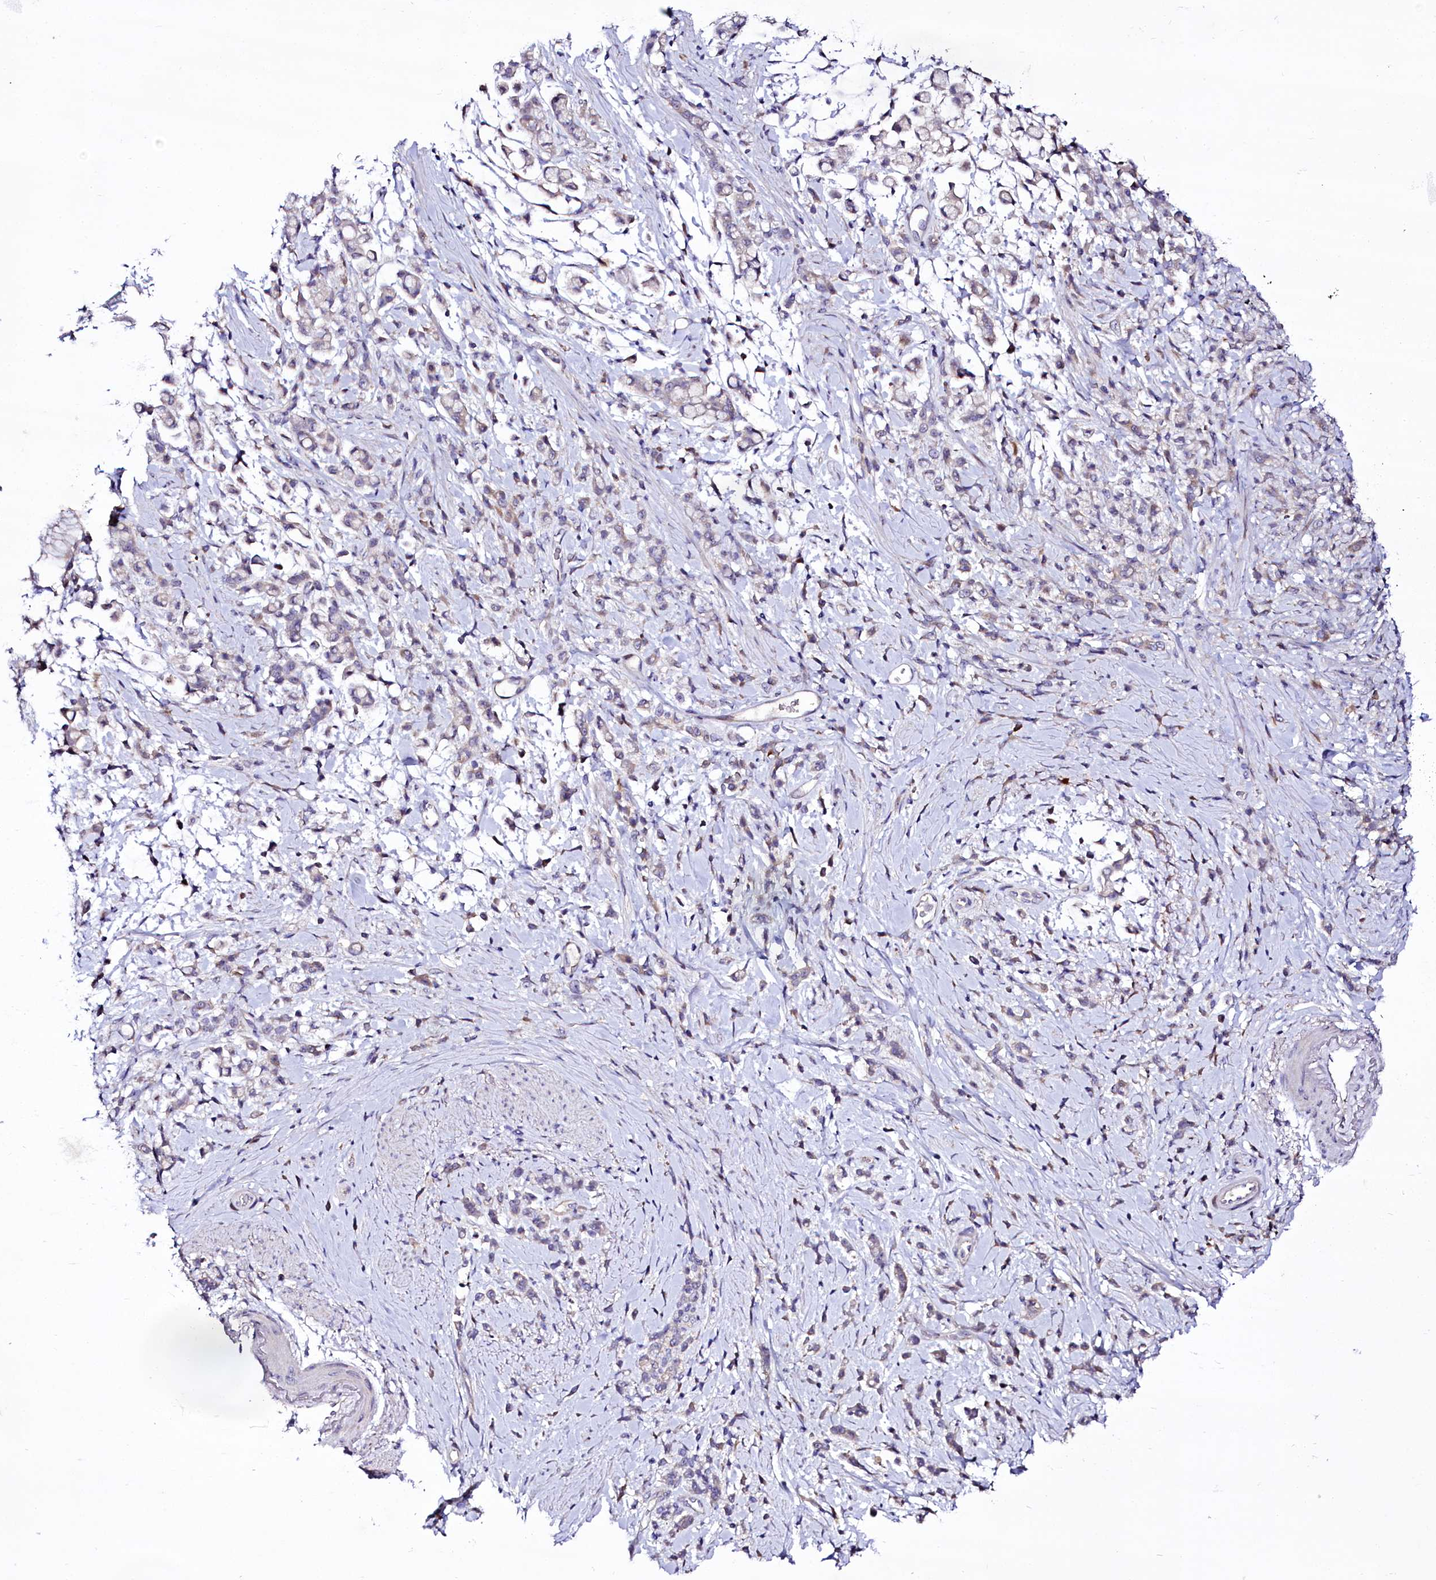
{"staining": {"intensity": "weak", "quantity": "<25%", "location": "cytoplasmic/membranous"}, "tissue": "stomach cancer", "cell_type": "Tumor cells", "image_type": "cancer", "snomed": [{"axis": "morphology", "description": "Adenocarcinoma, NOS"}, {"axis": "topography", "description": "Stomach"}], "caption": "High magnification brightfield microscopy of stomach cancer (adenocarcinoma) stained with DAB (brown) and counterstained with hematoxylin (blue): tumor cells show no significant staining. (DAB (3,3'-diaminobenzidine) immunohistochemistry, high magnification).", "gene": "ZC3H12C", "patient": {"sex": "female", "age": 60}}